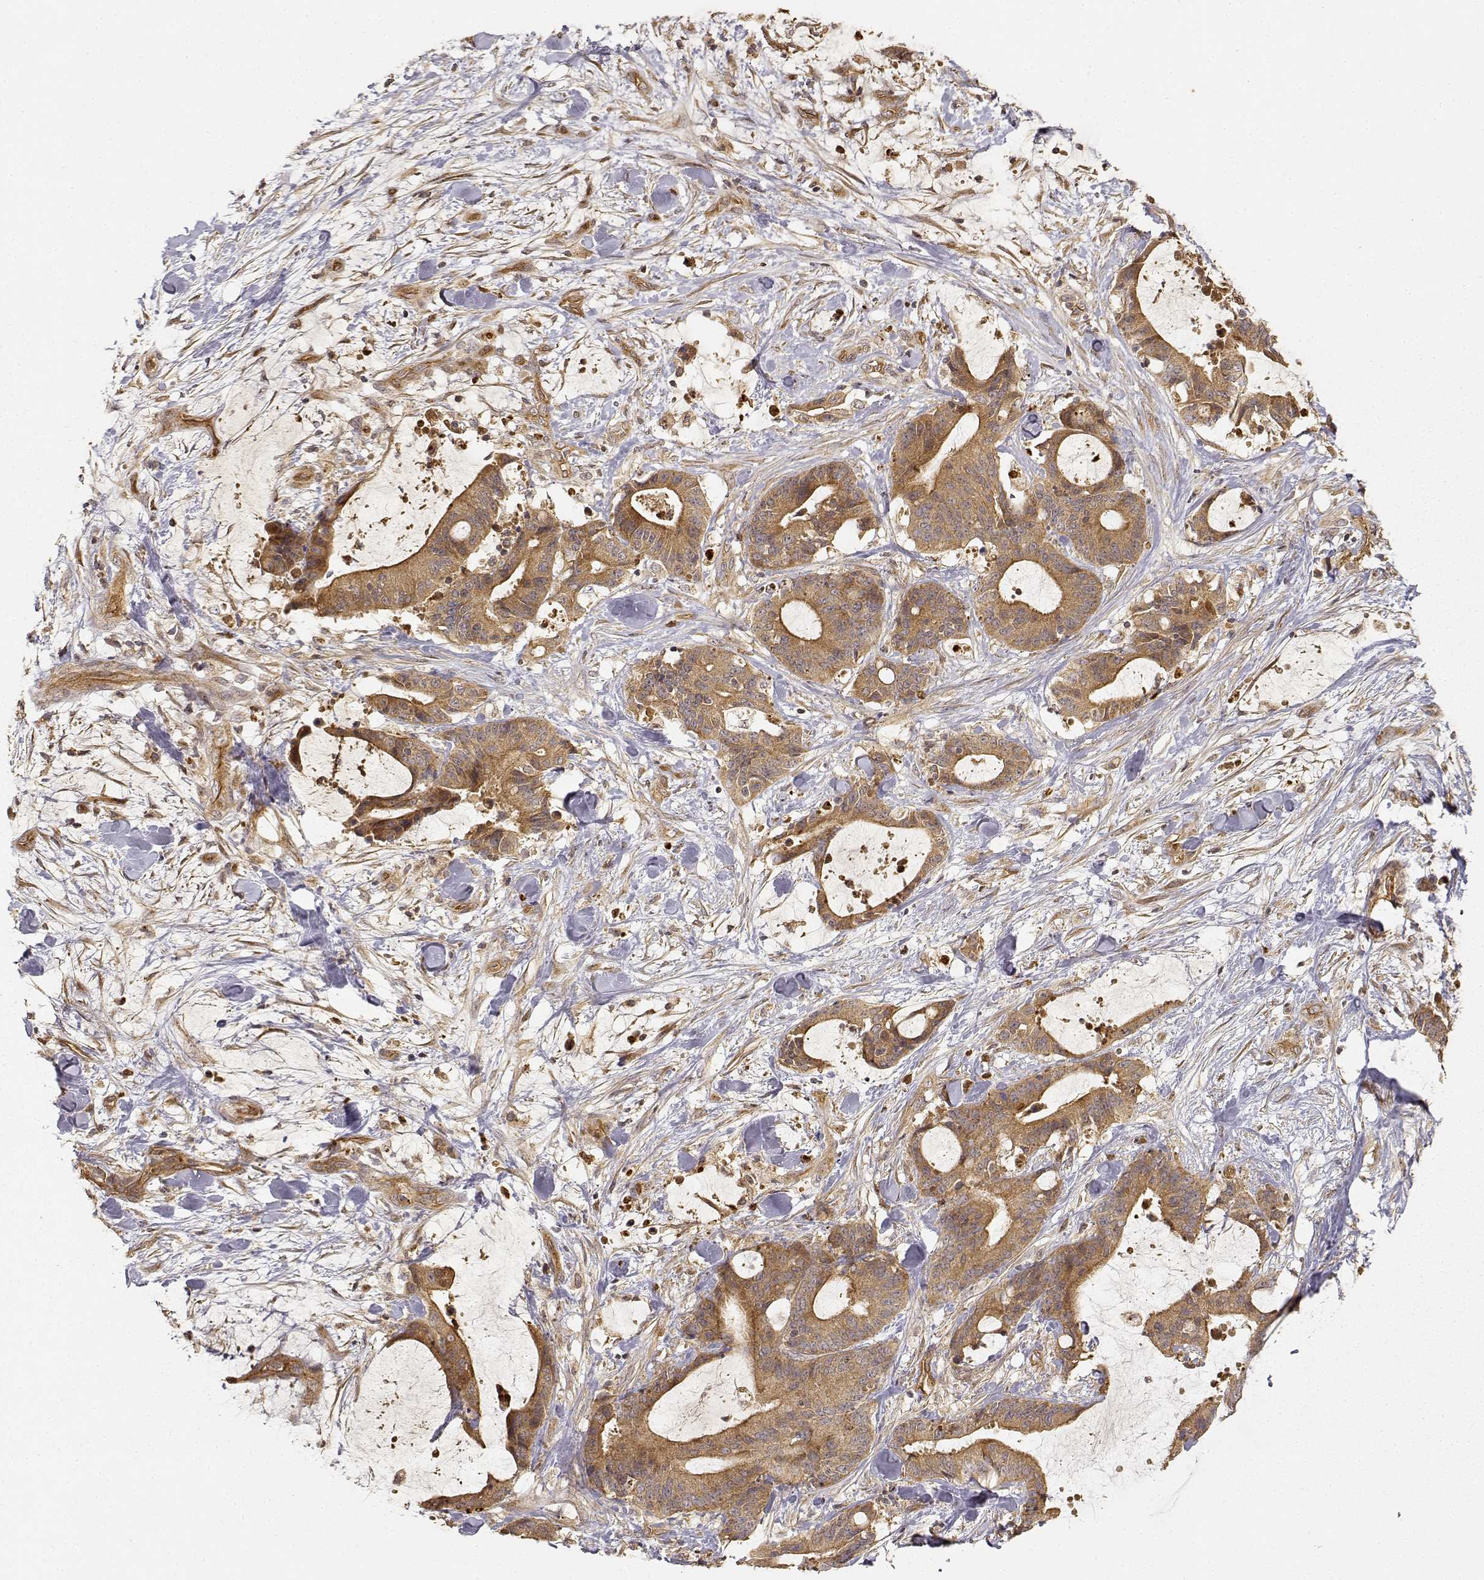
{"staining": {"intensity": "moderate", "quantity": ">75%", "location": "cytoplasmic/membranous"}, "tissue": "liver cancer", "cell_type": "Tumor cells", "image_type": "cancer", "snomed": [{"axis": "morphology", "description": "Cholangiocarcinoma"}, {"axis": "topography", "description": "Liver"}], "caption": "Brown immunohistochemical staining in liver cholangiocarcinoma reveals moderate cytoplasmic/membranous positivity in about >75% of tumor cells. The protein of interest is shown in brown color, while the nuclei are stained blue.", "gene": "CDK5RAP2", "patient": {"sex": "female", "age": 73}}